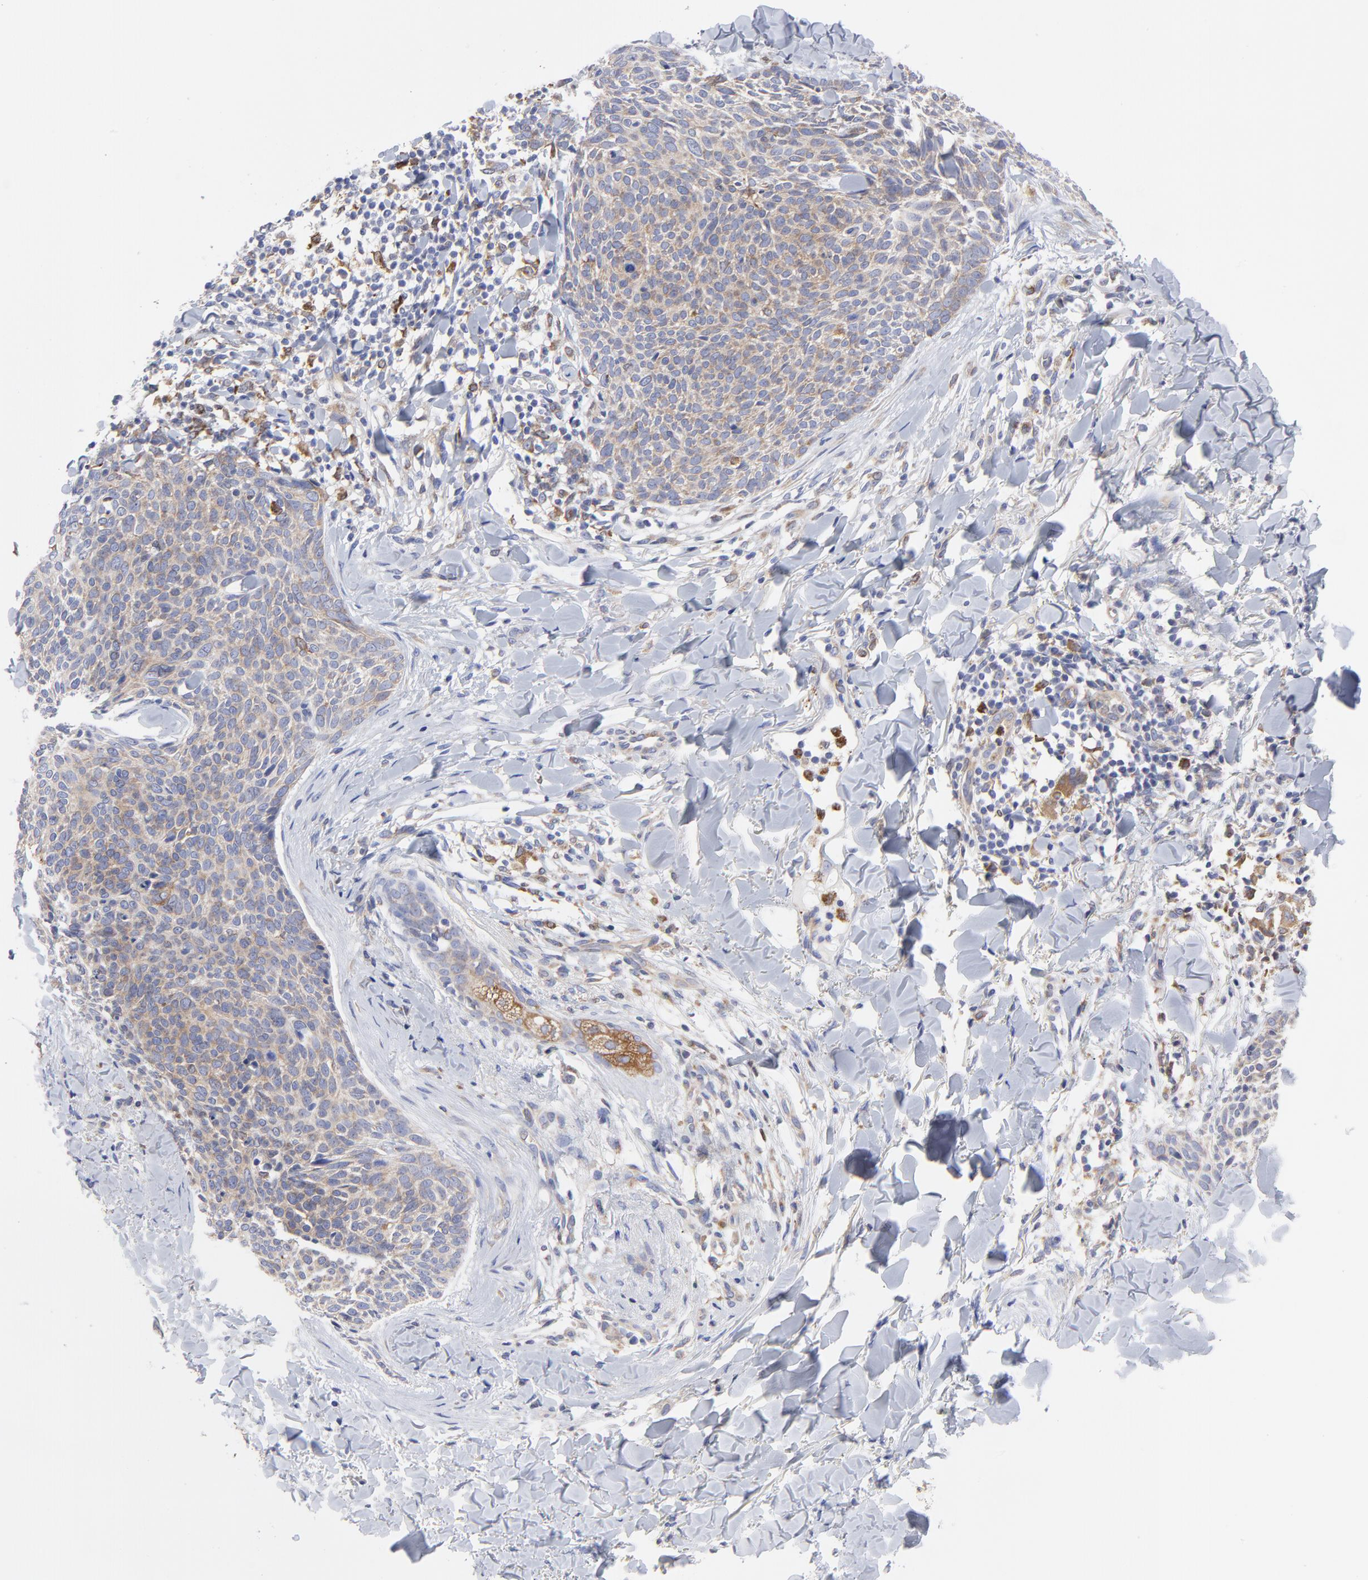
{"staining": {"intensity": "weak", "quantity": ">75%", "location": "cytoplasmic/membranous"}, "tissue": "skin cancer", "cell_type": "Tumor cells", "image_type": "cancer", "snomed": [{"axis": "morphology", "description": "Normal tissue, NOS"}, {"axis": "morphology", "description": "Basal cell carcinoma"}, {"axis": "topography", "description": "Skin"}], "caption": "Immunohistochemical staining of skin cancer (basal cell carcinoma) demonstrates weak cytoplasmic/membranous protein expression in about >75% of tumor cells.", "gene": "MOSPD2", "patient": {"sex": "female", "age": 57}}